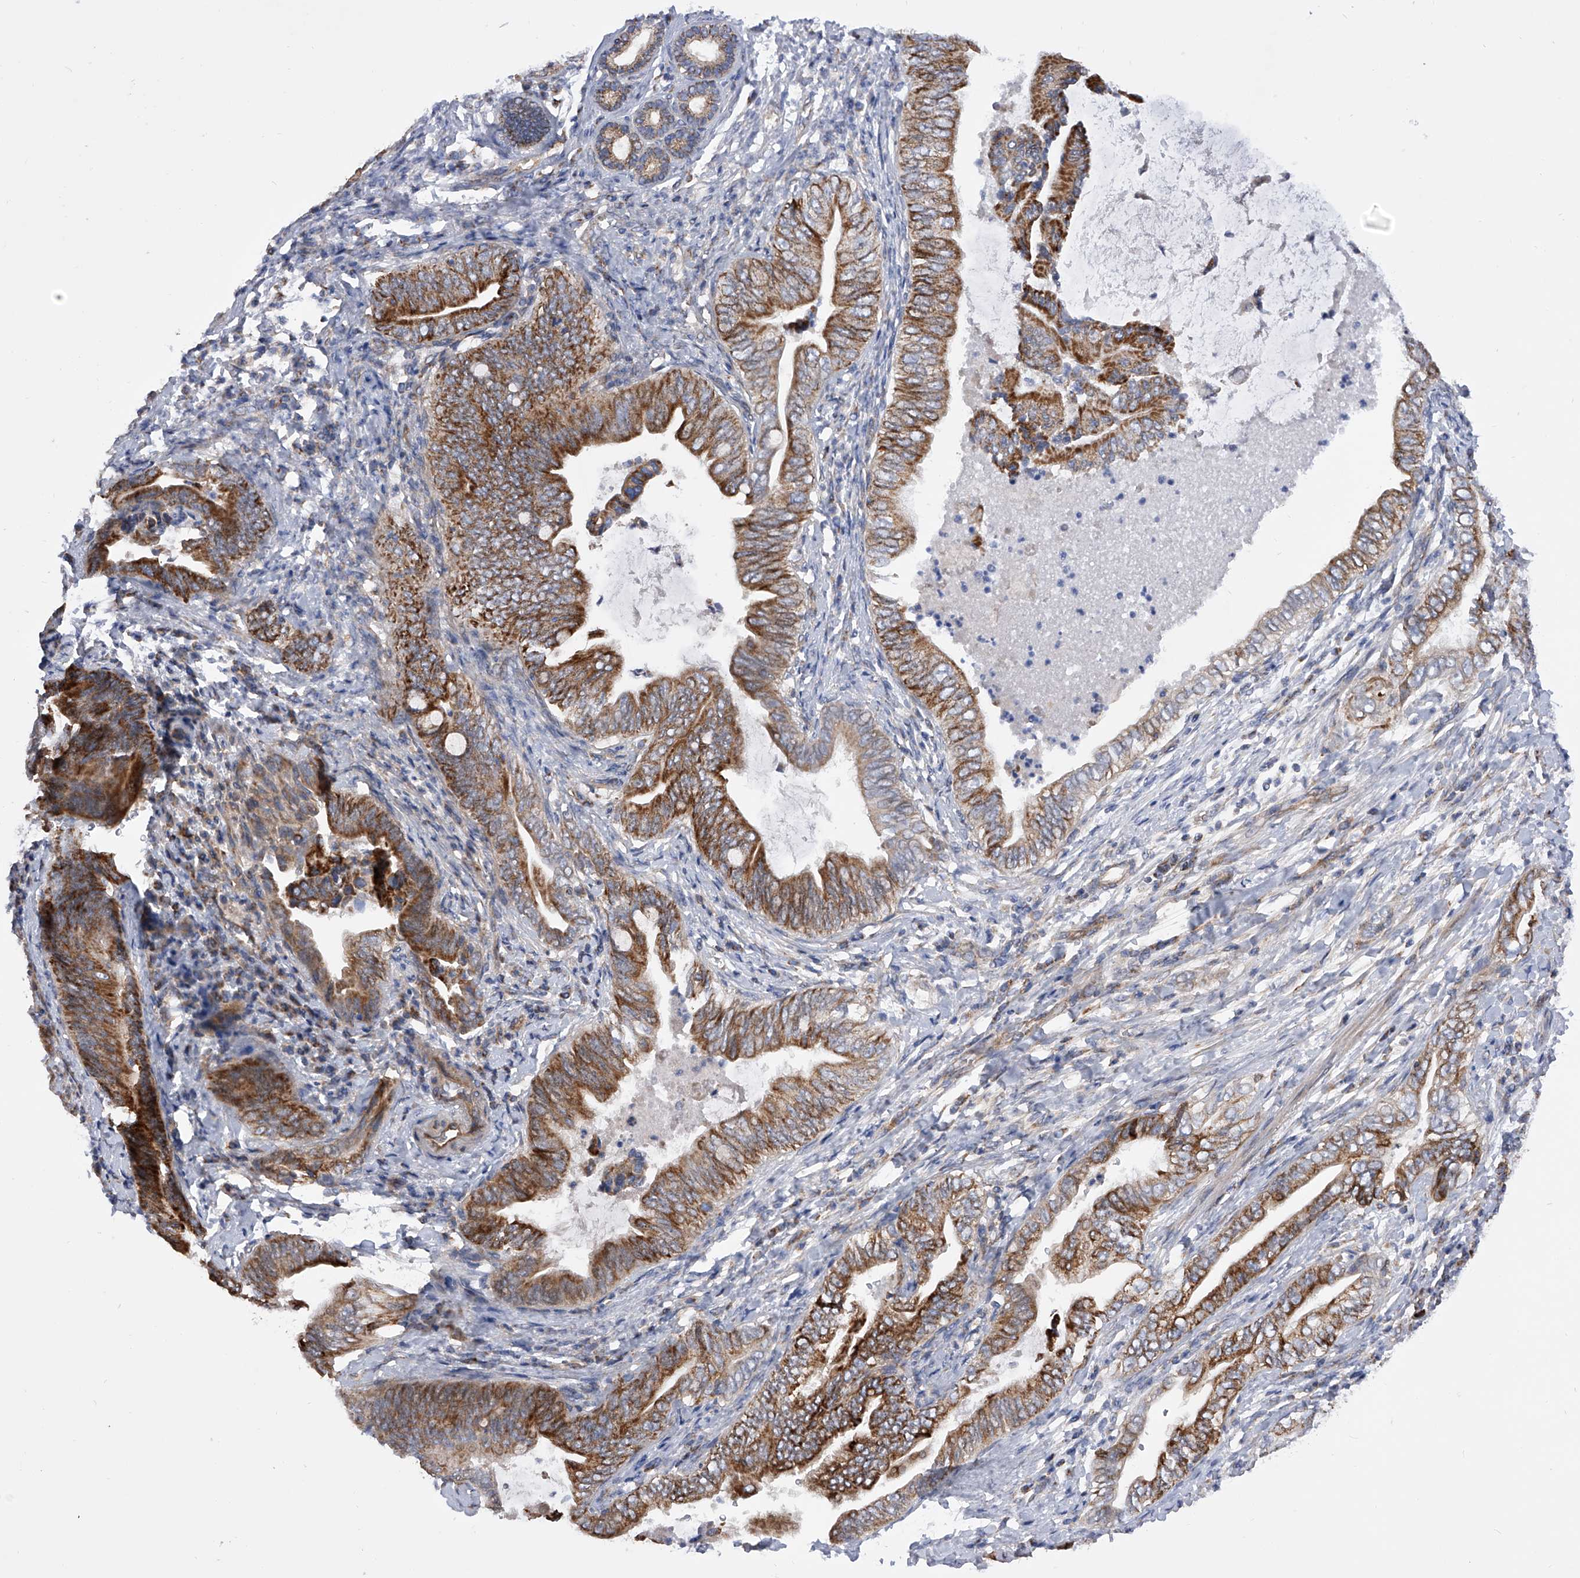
{"staining": {"intensity": "strong", "quantity": ">75%", "location": "cytoplasmic/membranous"}, "tissue": "pancreatic cancer", "cell_type": "Tumor cells", "image_type": "cancer", "snomed": [{"axis": "morphology", "description": "Adenocarcinoma, NOS"}, {"axis": "topography", "description": "Pancreas"}], "caption": "DAB (3,3'-diaminobenzidine) immunohistochemical staining of human adenocarcinoma (pancreatic) demonstrates strong cytoplasmic/membranous protein staining in about >75% of tumor cells.", "gene": "PDSS2", "patient": {"sex": "male", "age": 75}}